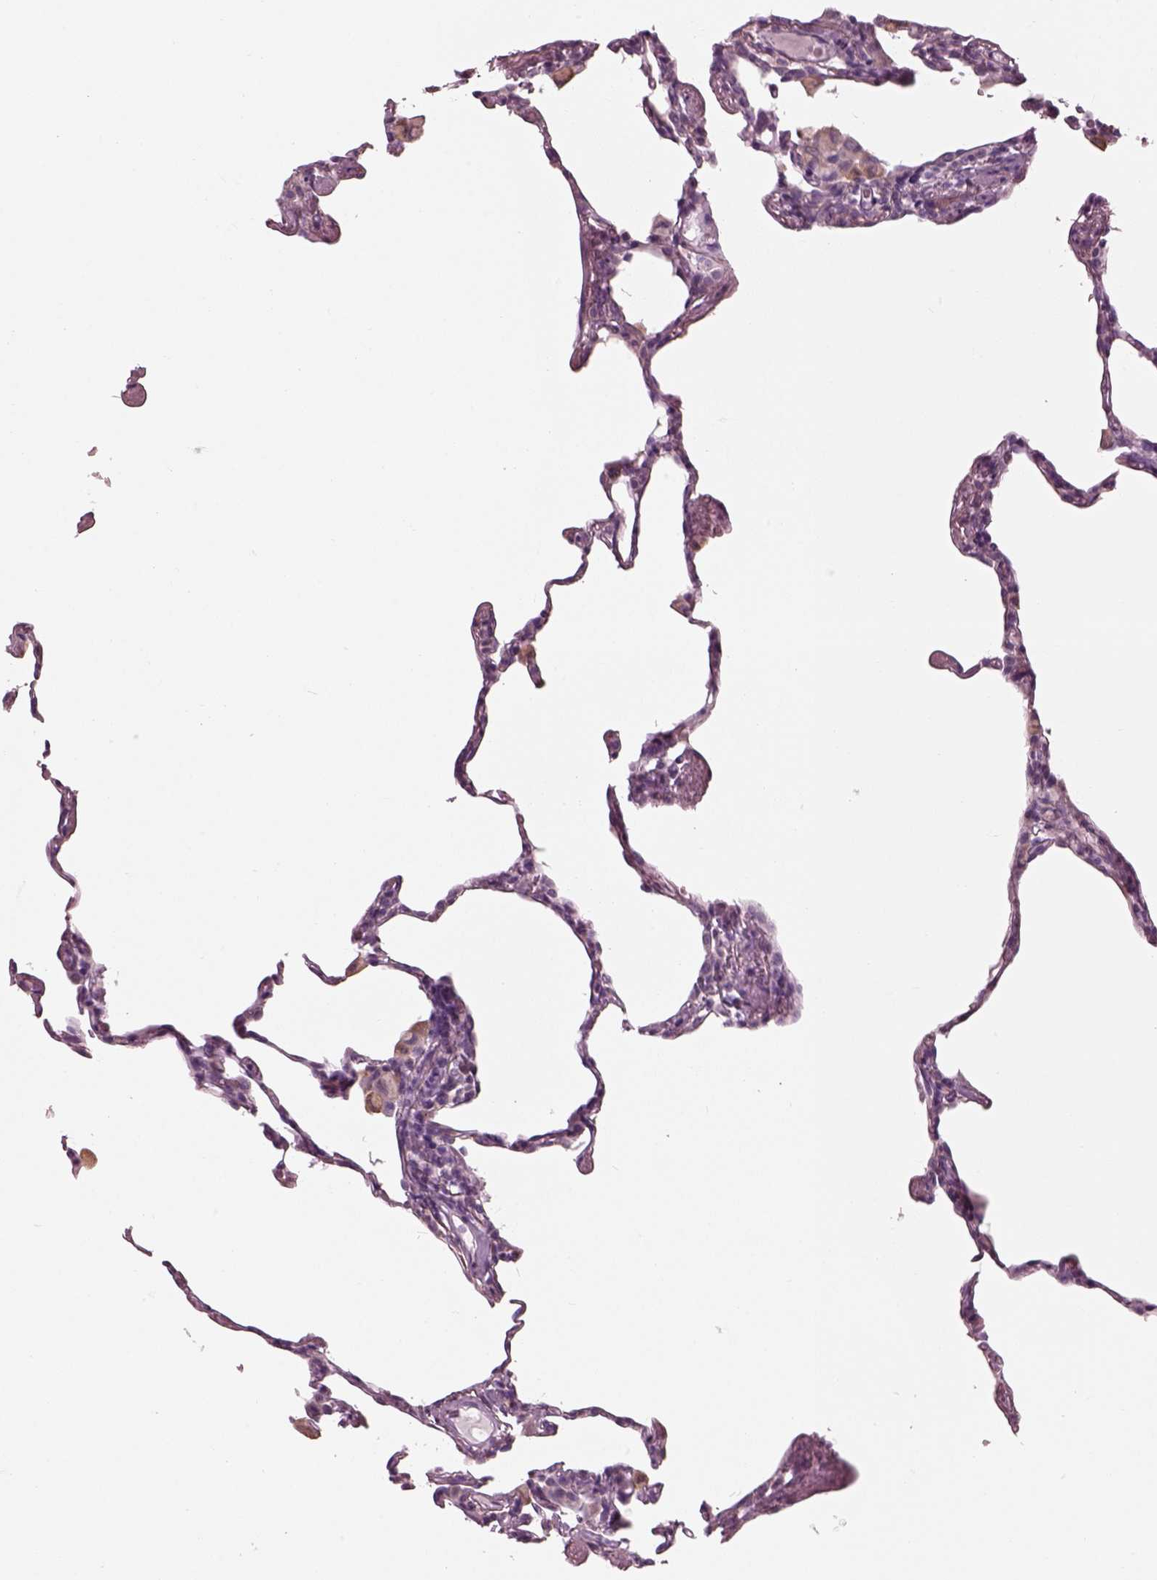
{"staining": {"intensity": "negative", "quantity": "none", "location": "none"}, "tissue": "lung", "cell_type": "Alveolar cells", "image_type": "normal", "snomed": [{"axis": "morphology", "description": "Normal tissue, NOS"}, {"axis": "topography", "description": "Lung"}], "caption": "This is an immunohistochemistry photomicrograph of benign lung. There is no expression in alveolar cells.", "gene": "SLC27A2", "patient": {"sex": "female", "age": 57}}